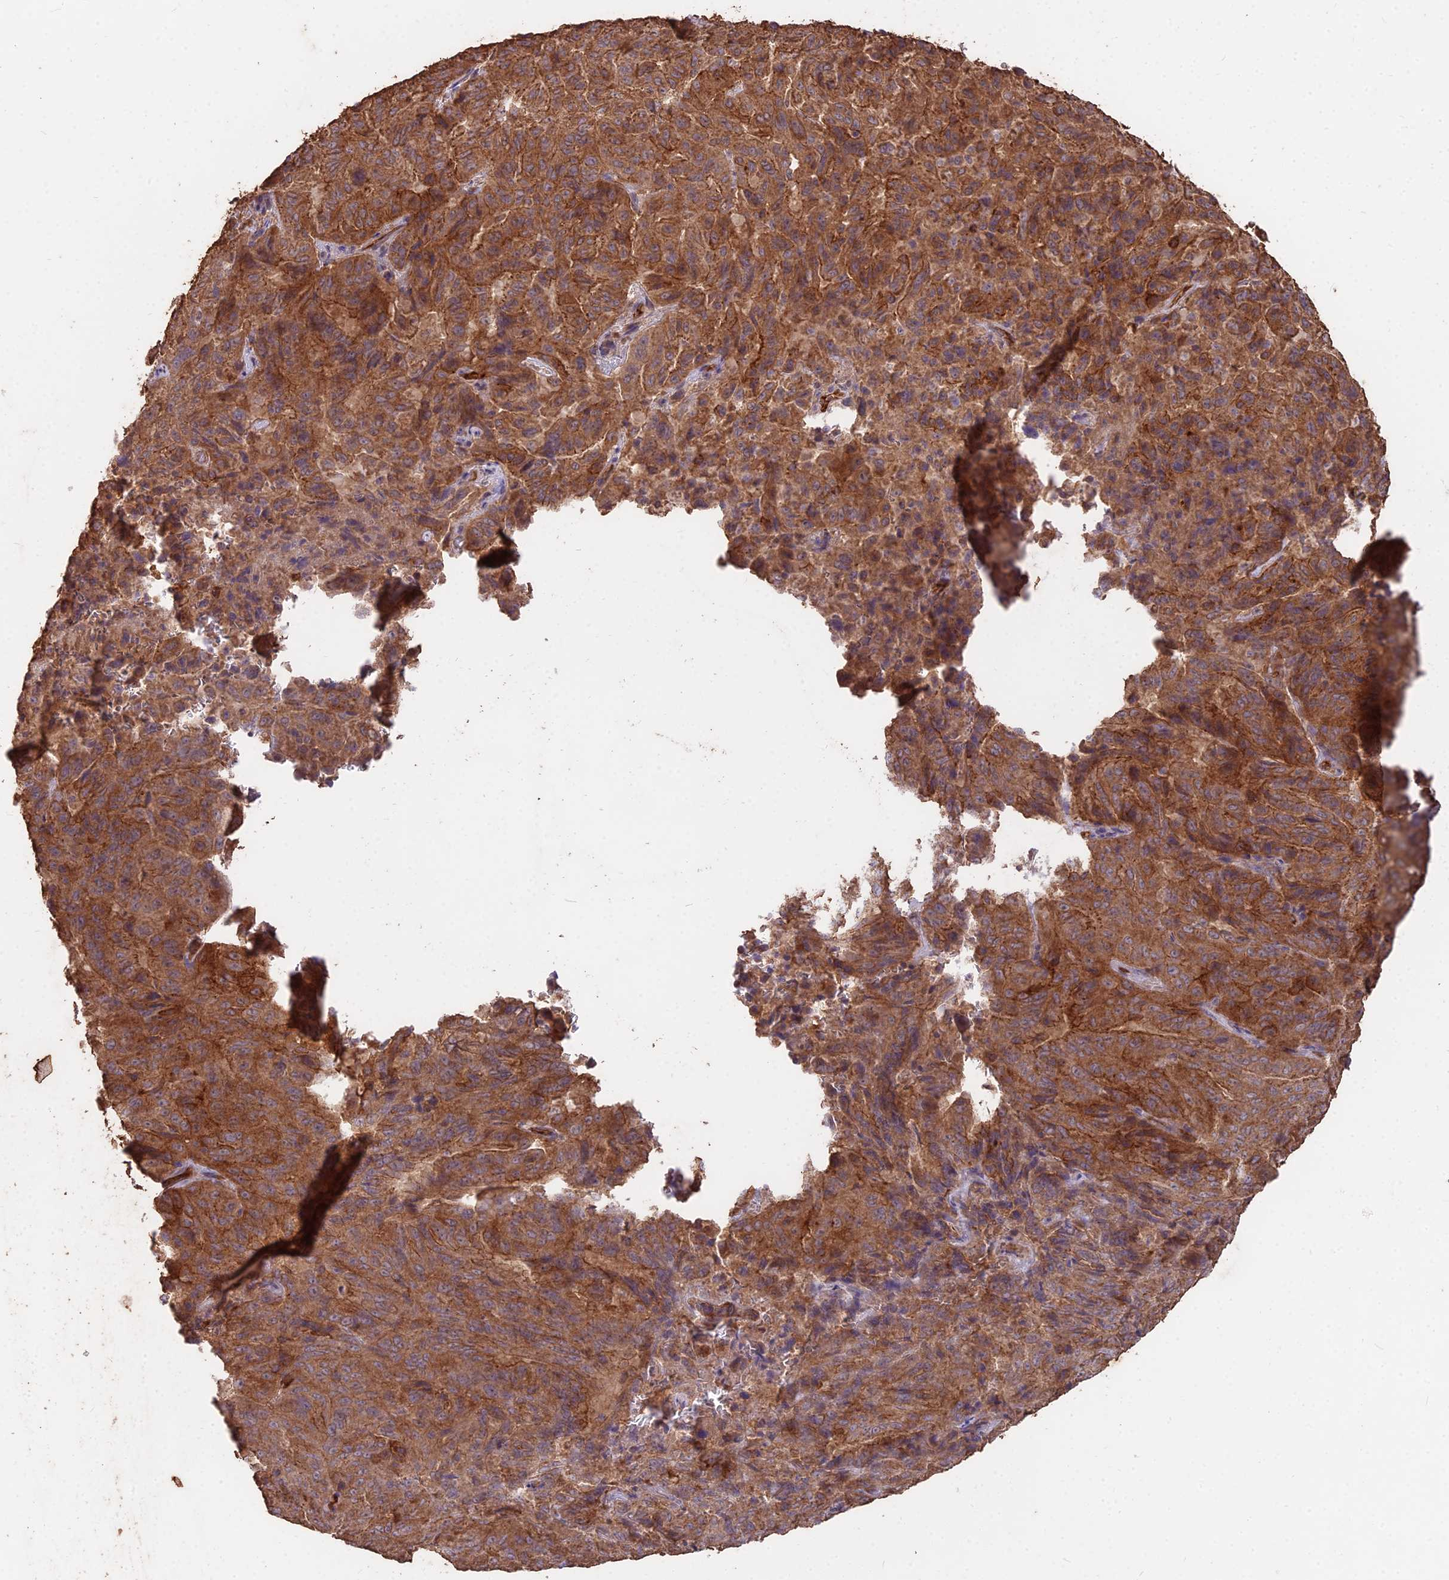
{"staining": {"intensity": "strong", "quantity": ">75%", "location": "cytoplasmic/membranous"}, "tissue": "pancreatic cancer", "cell_type": "Tumor cells", "image_type": "cancer", "snomed": [{"axis": "morphology", "description": "Adenocarcinoma, NOS"}, {"axis": "topography", "description": "Pancreas"}], "caption": "A micrograph showing strong cytoplasmic/membranous expression in about >75% of tumor cells in adenocarcinoma (pancreatic), as visualized by brown immunohistochemical staining.", "gene": "CEMIP2", "patient": {"sex": "male", "age": 63}}